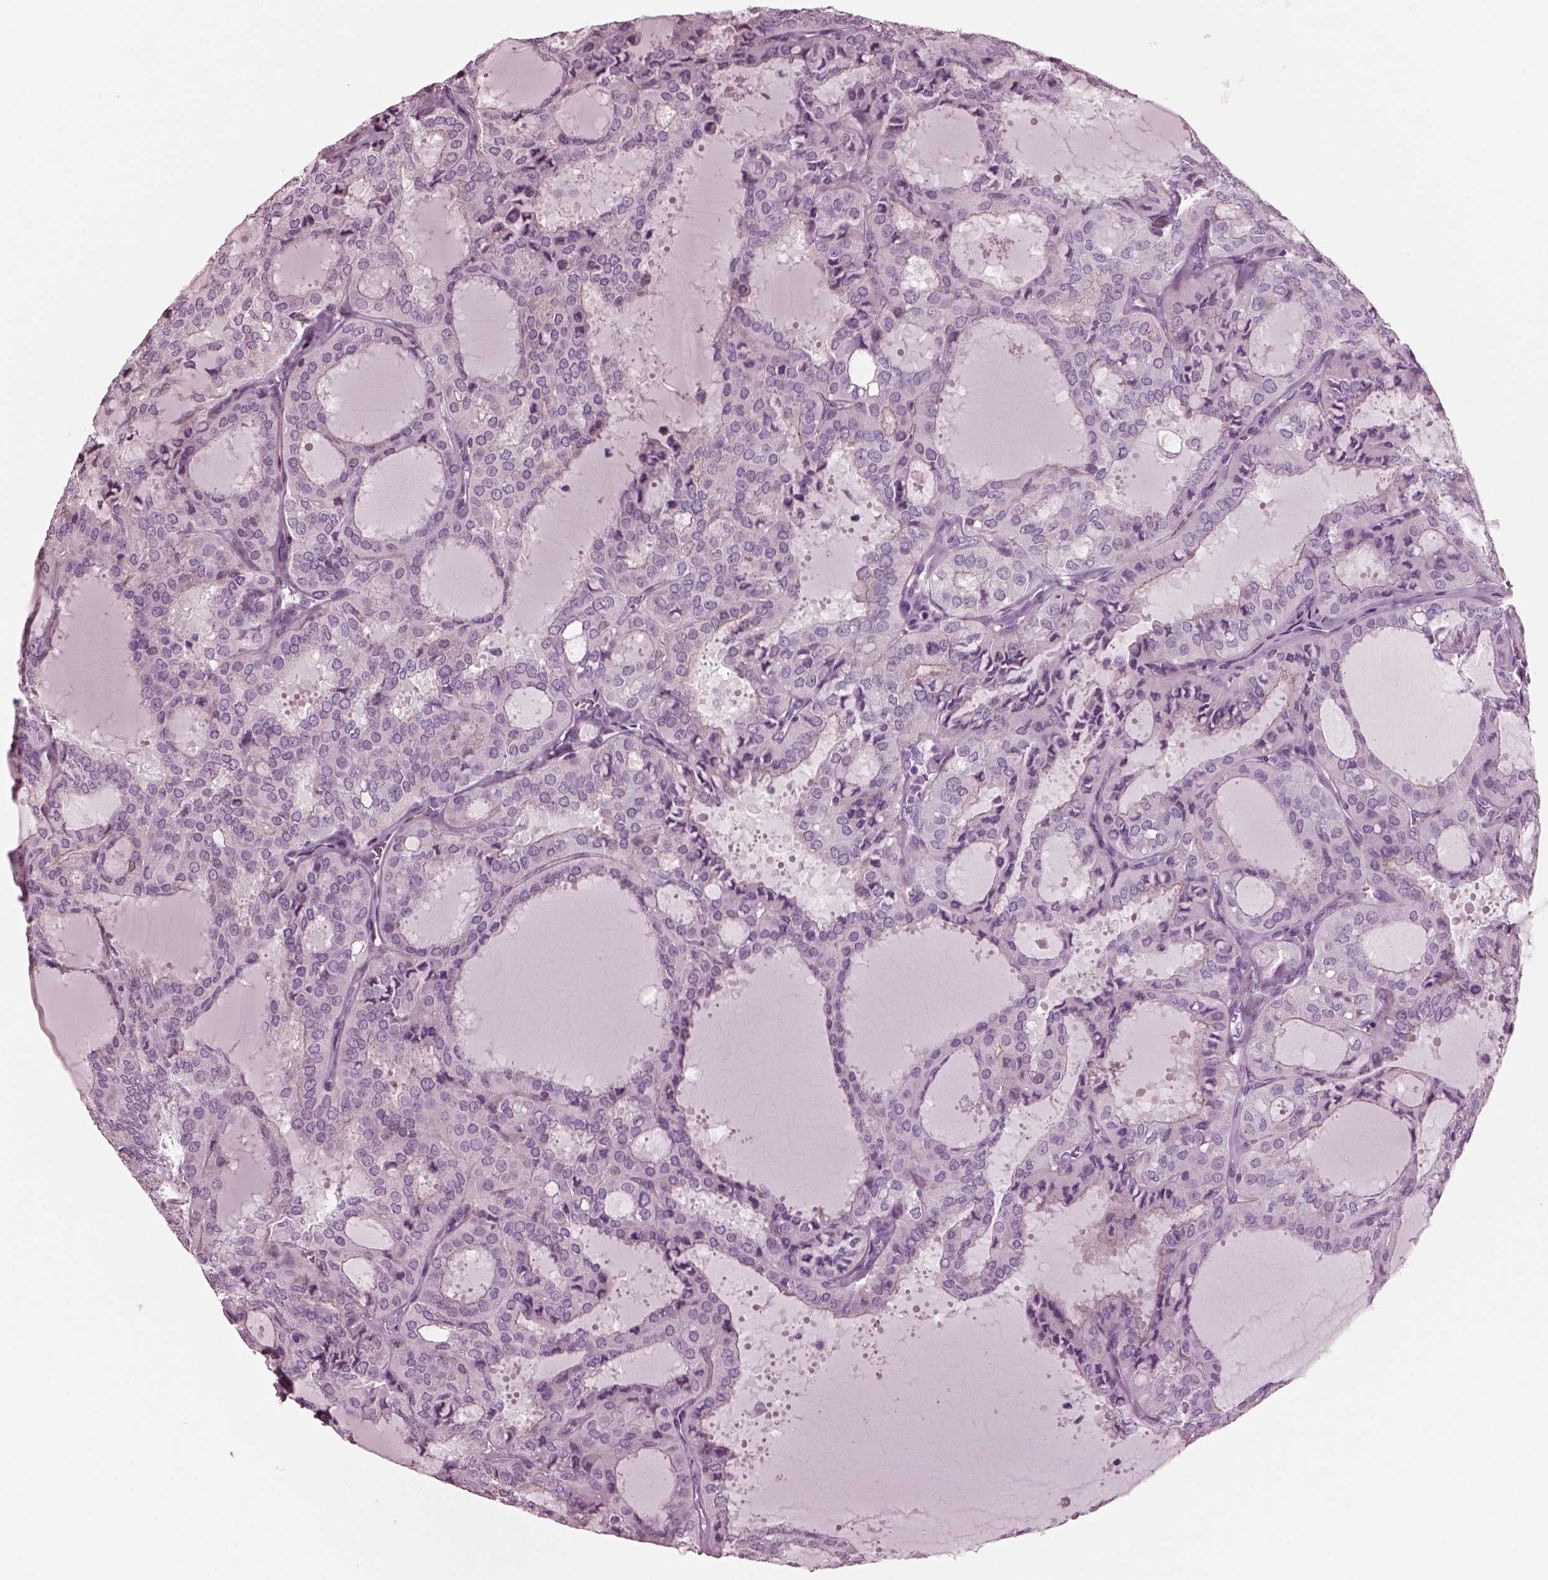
{"staining": {"intensity": "negative", "quantity": "none", "location": "none"}, "tissue": "thyroid cancer", "cell_type": "Tumor cells", "image_type": "cancer", "snomed": [{"axis": "morphology", "description": "Follicular adenoma carcinoma, NOS"}, {"axis": "topography", "description": "Thyroid gland"}], "caption": "Immunohistochemistry micrograph of neoplastic tissue: human thyroid follicular adenoma carcinoma stained with DAB (3,3'-diaminobenzidine) demonstrates no significant protein positivity in tumor cells.", "gene": "GDF11", "patient": {"sex": "male", "age": 75}}